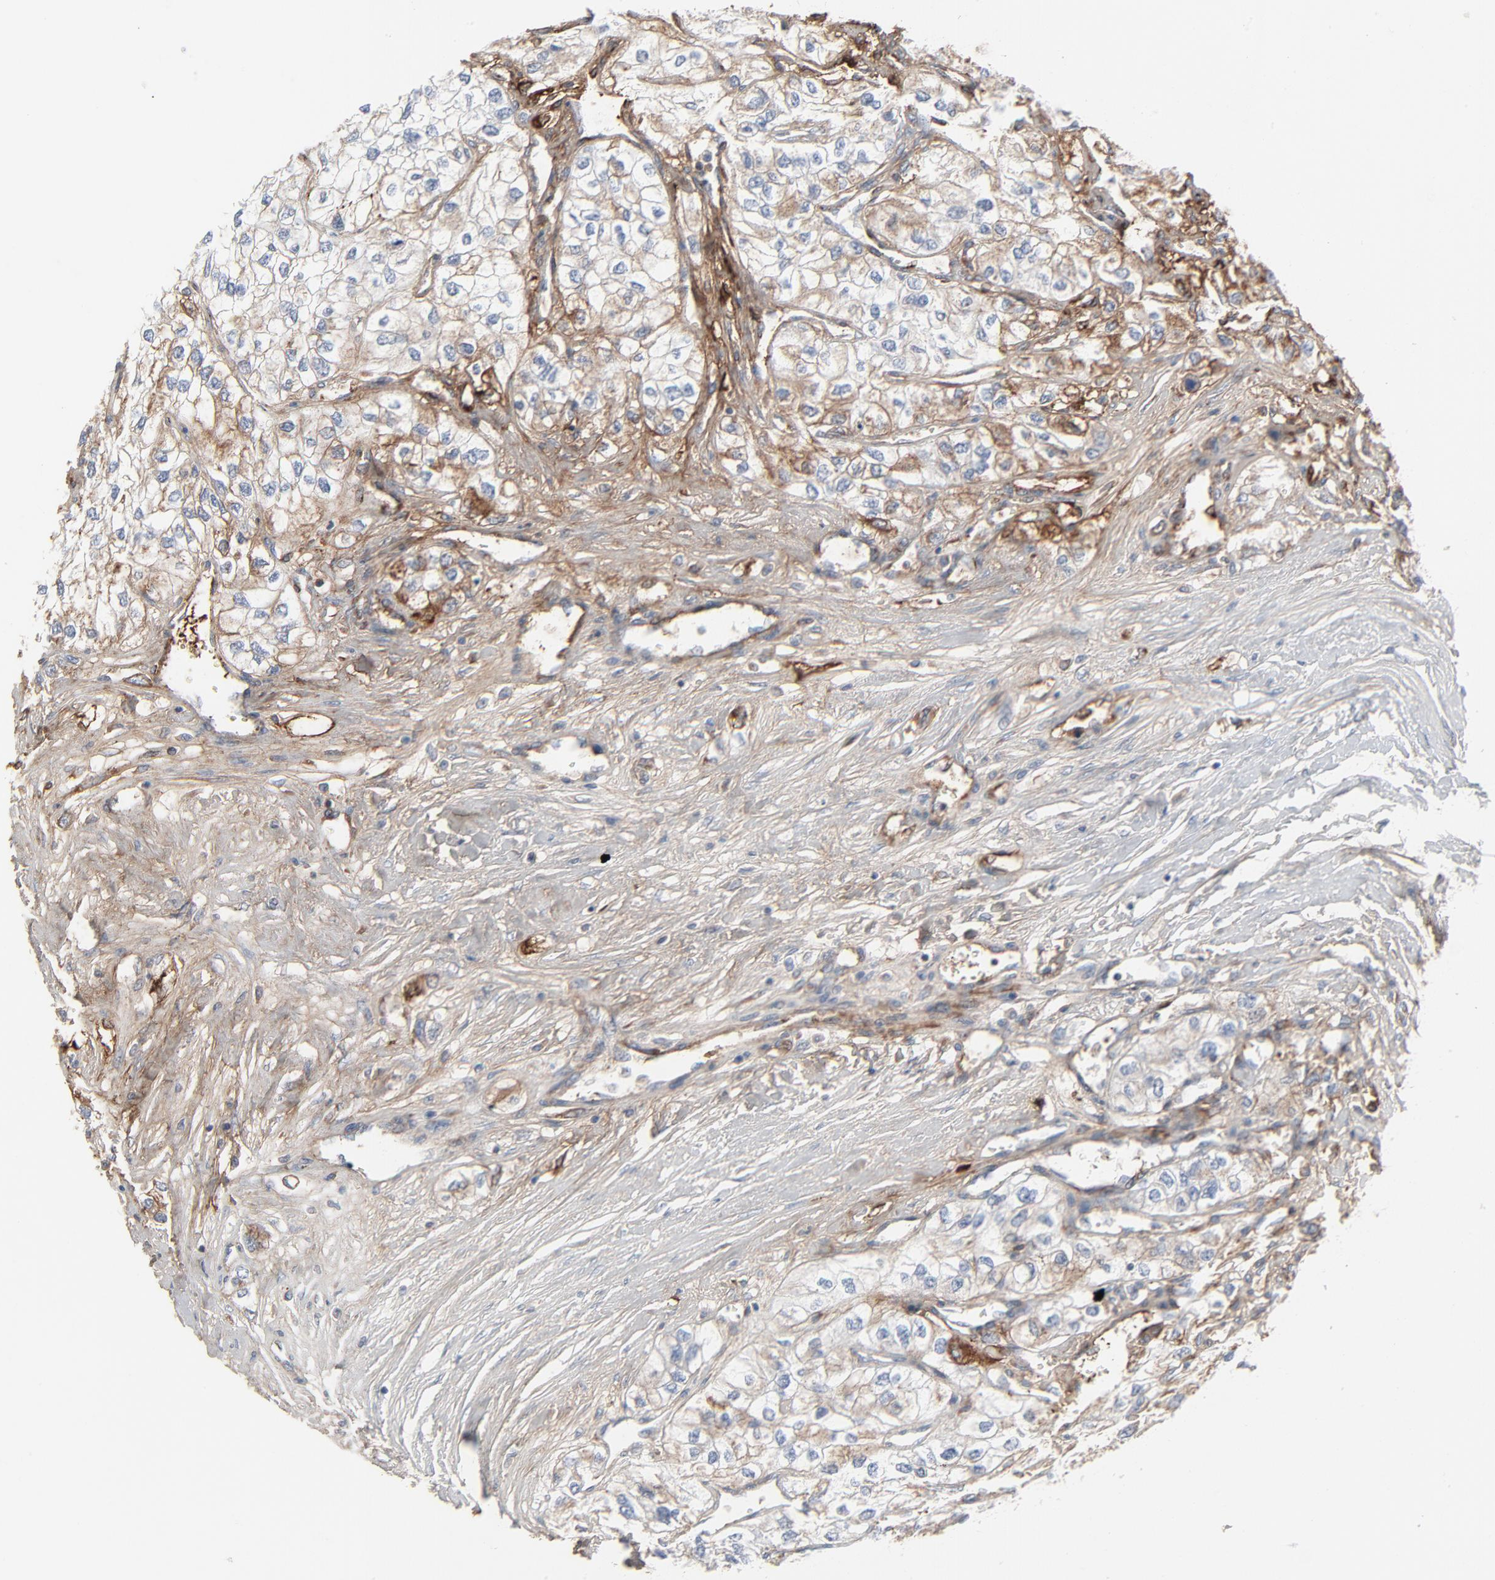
{"staining": {"intensity": "weak", "quantity": "25%-75%", "location": "cytoplasmic/membranous"}, "tissue": "renal cancer", "cell_type": "Tumor cells", "image_type": "cancer", "snomed": [{"axis": "morphology", "description": "Adenocarcinoma, NOS"}, {"axis": "topography", "description": "Kidney"}], "caption": "Weak cytoplasmic/membranous protein expression is present in approximately 25%-75% of tumor cells in adenocarcinoma (renal).", "gene": "BGN", "patient": {"sex": "male", "age": 57}}